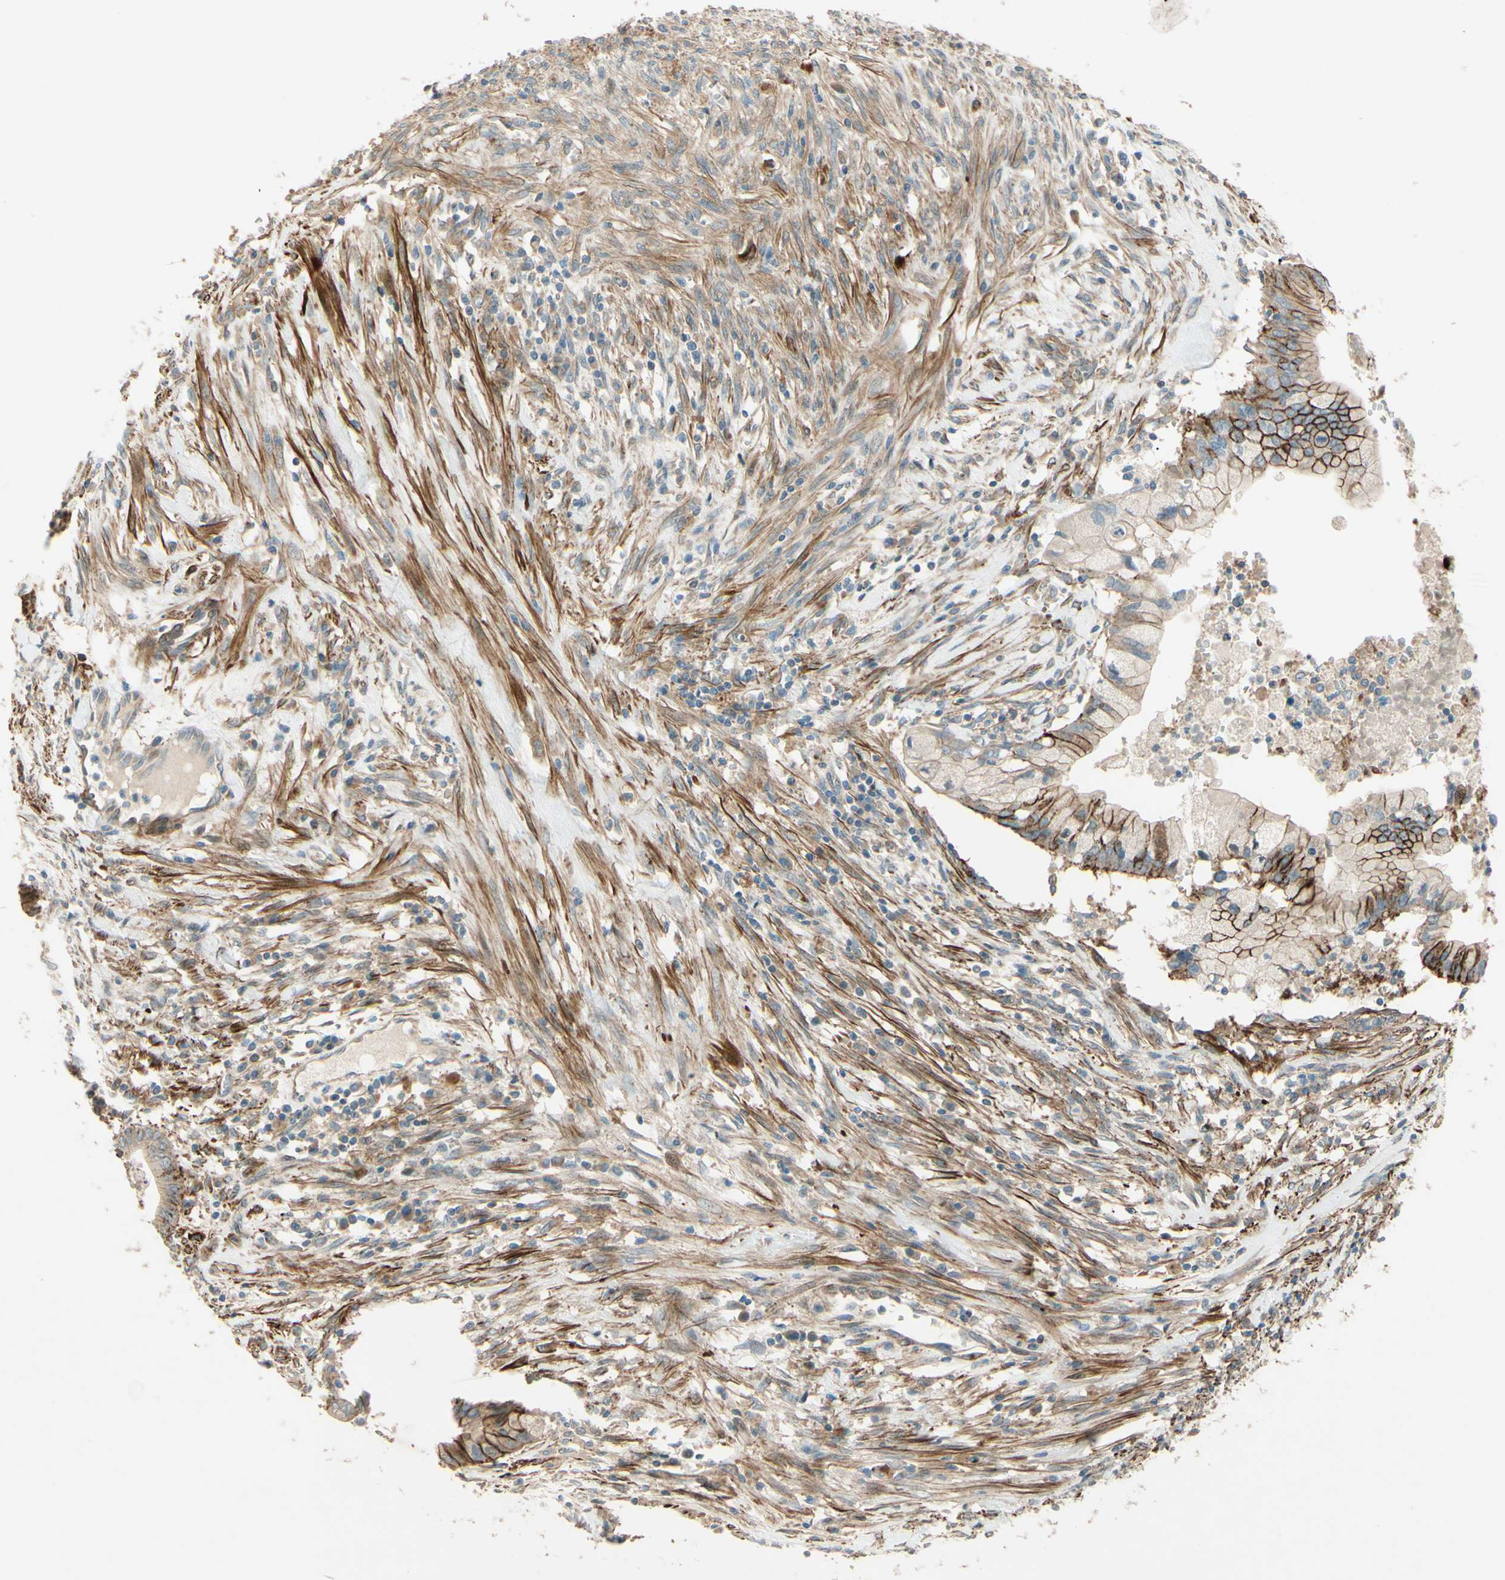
{"staining": {"intensity": "strong", "quantity": ">75%", "location": "cytoplasmic/membranous"}, "tissue": "cervical cancer", "cell_type": "Tumor cells", "image_type": "cancer", "snomed": [{"axis": "morphology", "description": "Adenocarcinoma, NOS"}, {"axis": "topography", "description": "Cervix"}], "caption": "A micrograph of cervical adenocarcinoma stained for a protein exhibits strong cytoplasmic/membranous brown staining in tumor cells.", "gene": "ADAM17", "patient": {"sex": "female", "age": 44}}